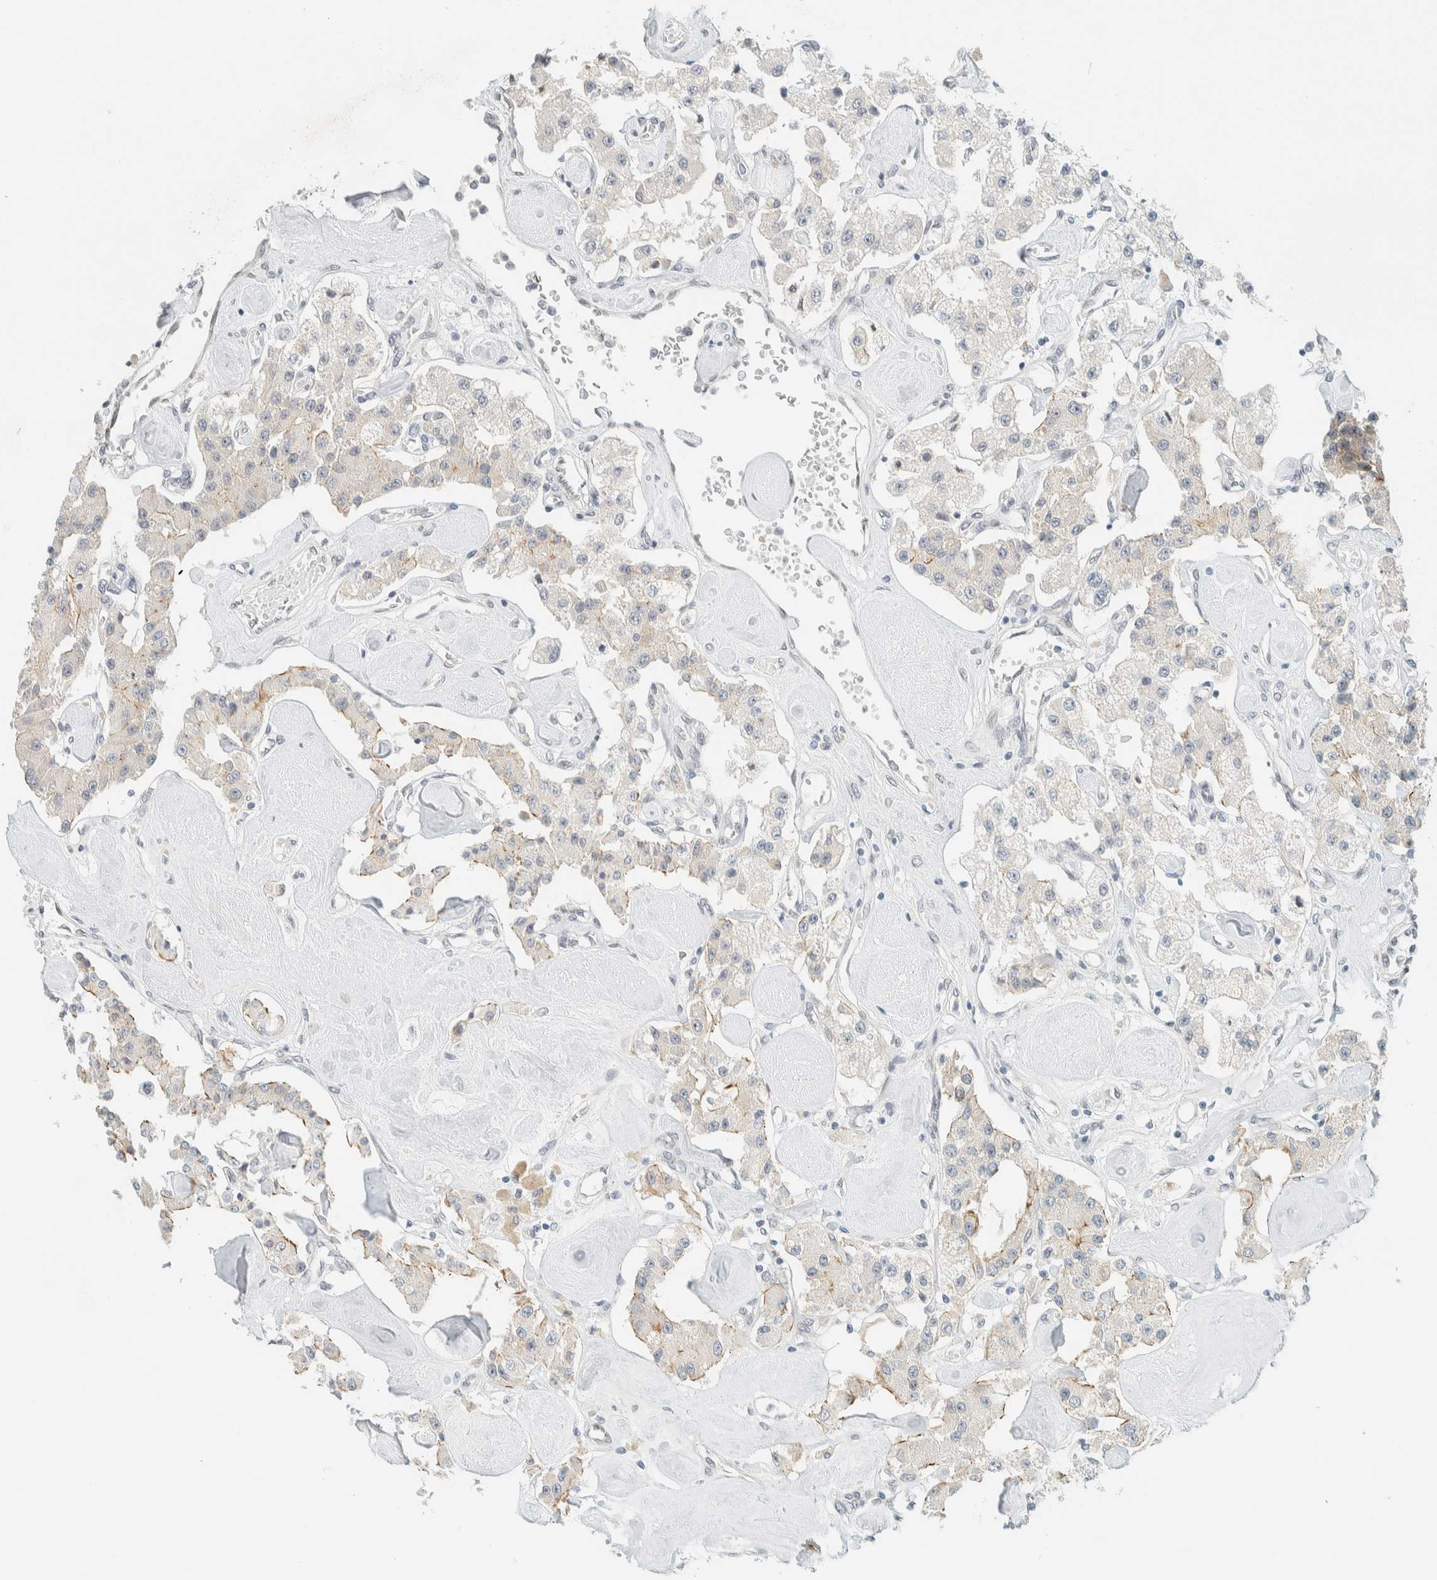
{"staining": {"intensity": "weak", "quantity": "<25%", "location": "cytoplasmic/membranous"}, "tissue": "carcinoid", "cell_type": "Tumor cells", "image_type": "cancer", "snomed": [{"axis": "morphology", "description": "Carcinoid, malignant, NOS"}, {"axis": "topography", "description": "Pancreas"}], "caption": "Tumor cells show no significant expression in carcinoid.", "gene": "C1QTNF12", "patient": {"sex": "male", "age": 41}}